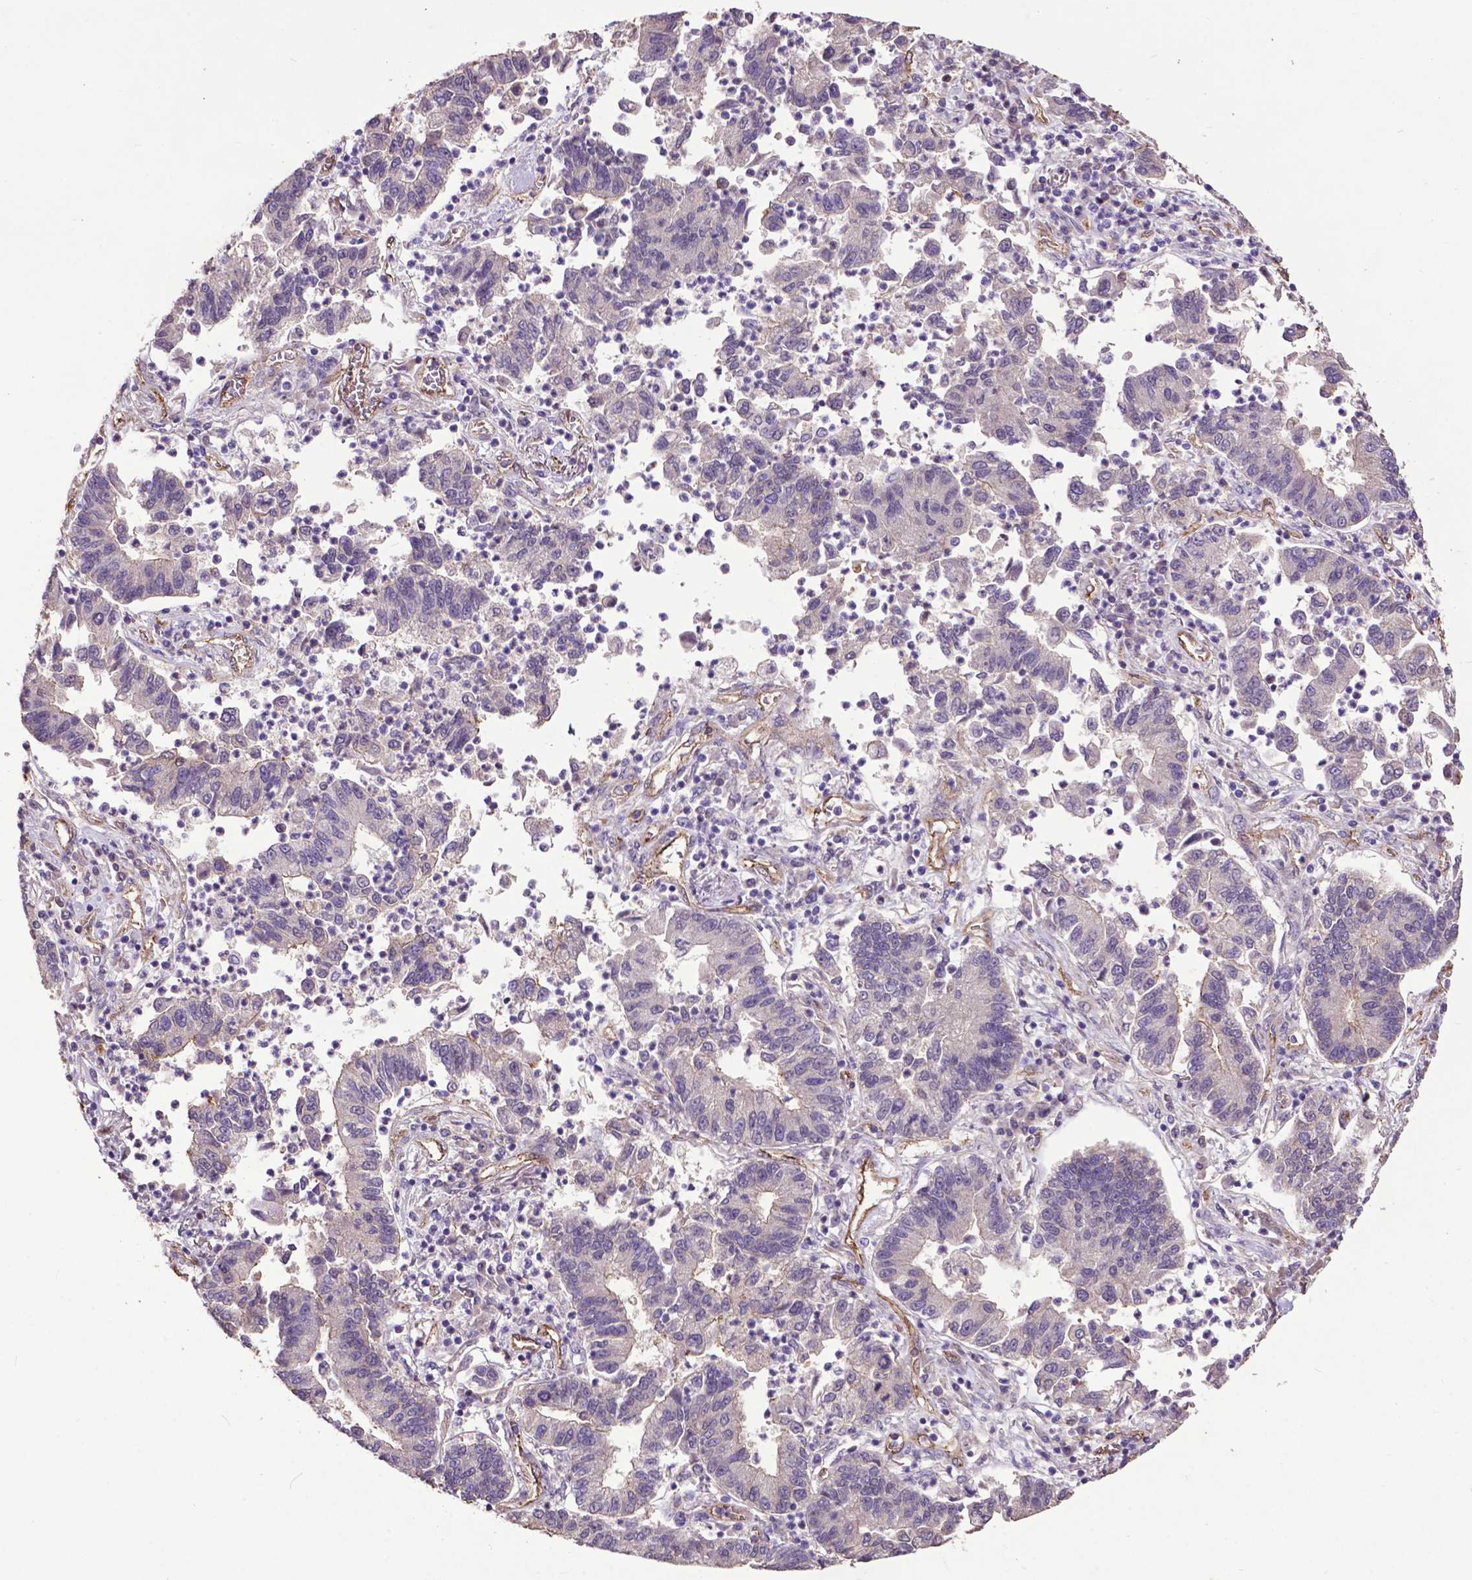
{"staining": {"intensity": "negative", "quantity": "none", "location": "none"}, "tissue": "lung cancer", "cell_type": "Tumor cells", "image_type": "cancer", "snomed": [{"axis": "morphology", "description": "Adenocarcinoma, NOS"}, {"axis": "topography", "description": "Lung"}], "caption": "Tumor cells are negative for protein expression in human lung cancer.", "gene": "PDLIM1", "patient": {"sex": "female", "age": 57}}